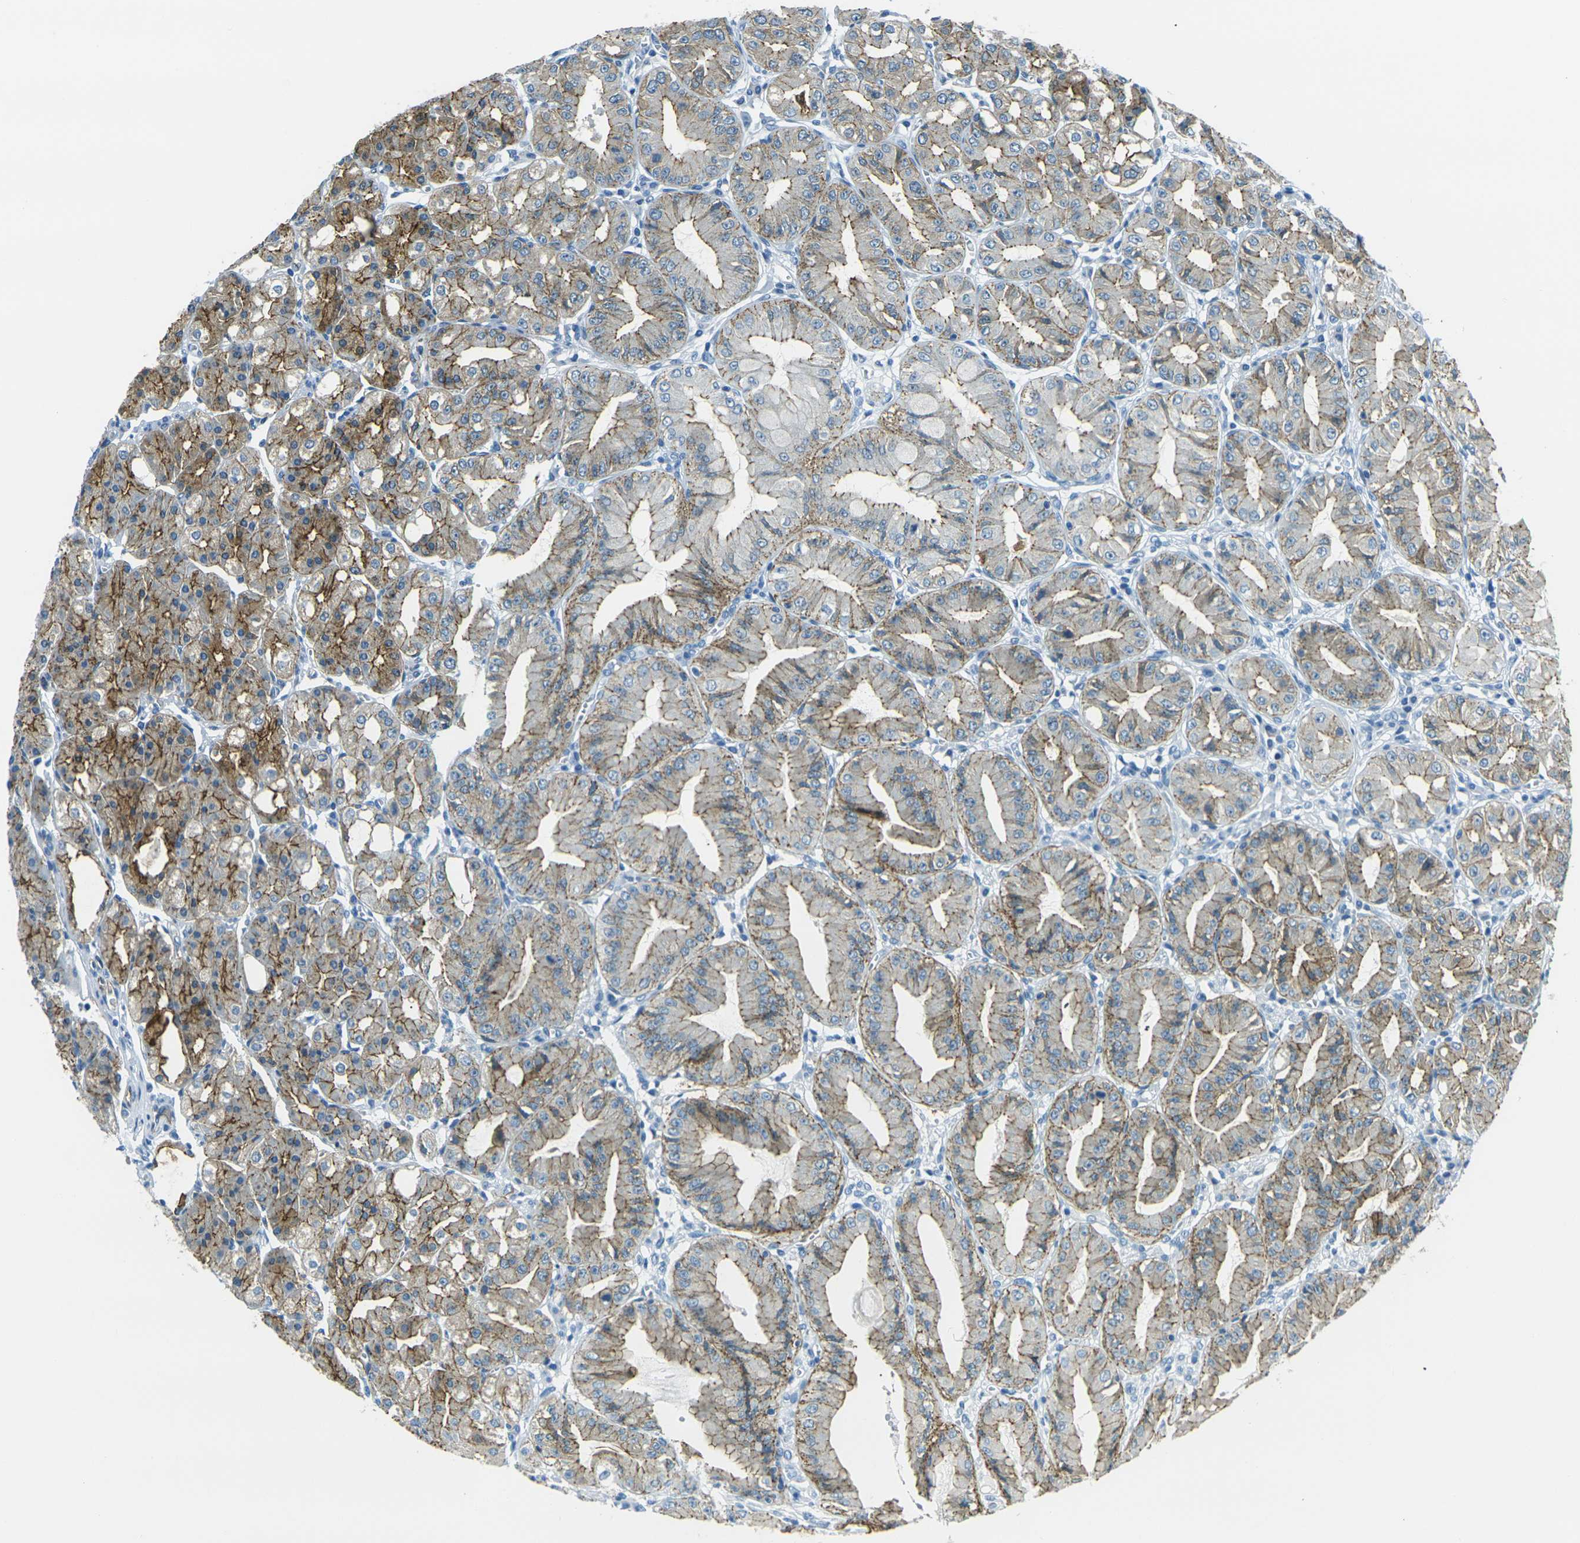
{"staining": {"intensity": "moderate", "quantity": ">75%", "location": "cytoplasmic/membranous"}, "tissue": "stomach", "cell_type": "Glandular cells", "image_type": "normal", "snomed": [{"axis": "morphology", "description": "Normal tissue, NOS"}, {"axis": "topography", "description": "Stomach, lower"}], "caption": "Immunohistochemical staining of unremarkable stomach displays >75% levels of moderate cytoplasmic/membranous protein positivity in approximately >75% of glandular cells. (IHC, brightfield microscopy, high magnification).", "gene": "OCLN", "patient": {"sex": "male", "age": 71}}